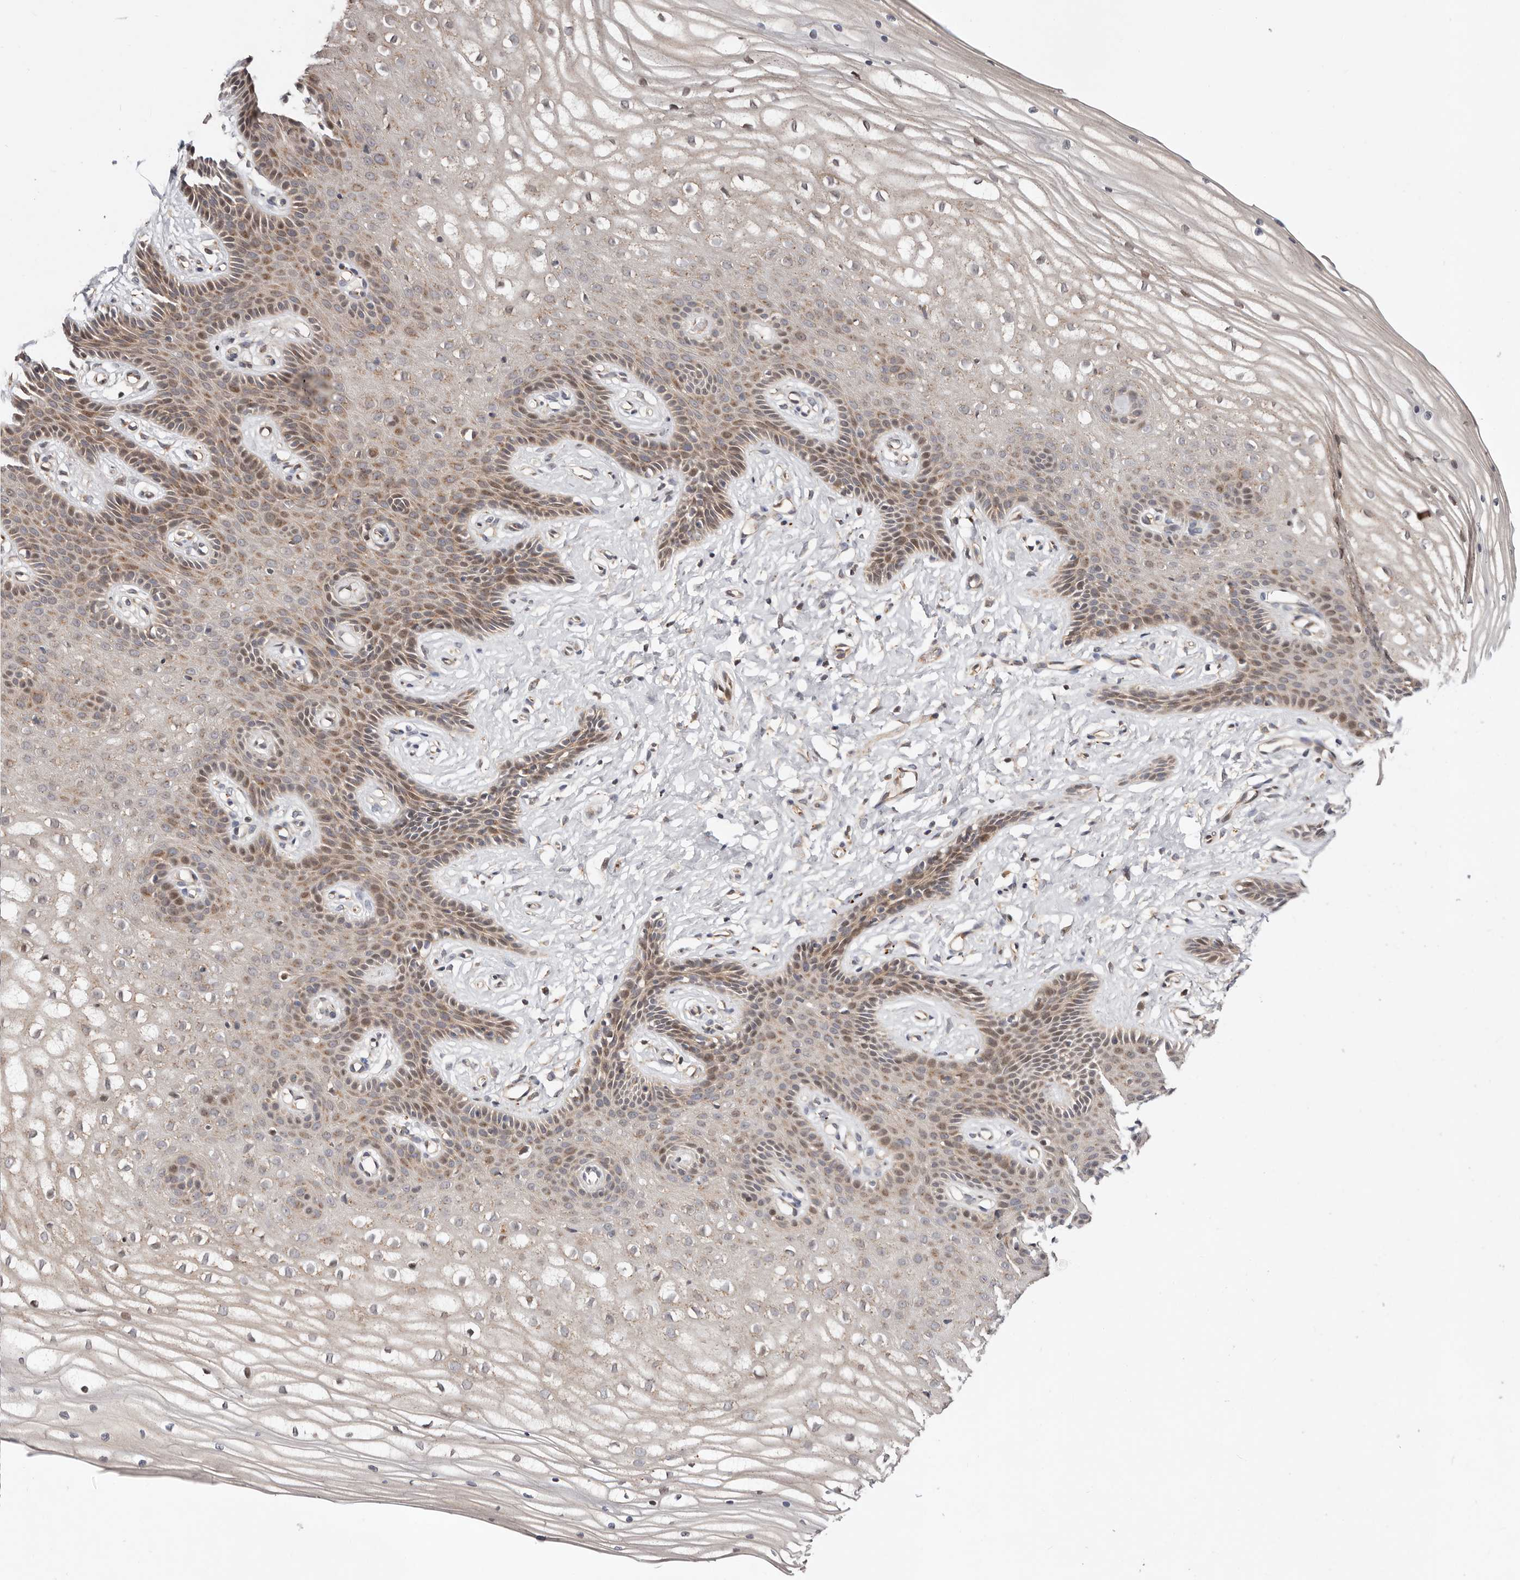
{"staining": {"intensity": "moderate", "quantity": ">75%", "location": "cytoplasmic/membranous"}, "tissue": "vagina", "cell_type": "Squamous epithelial cells", "image_type": "normal", "snomed": [{"axis": "morphology", "description": "Normal tissue, NOS"}, {"axis": "topography", "description": "Vagina"}, {"axis": "topography", "description": "Cervix"}], "caption": "A brown stain labels moderate cytoplasmic/membranous positivity of a protein in squamous epithelial cells of unremarkable human vagina.", "gene": "USP33", "patient": {"sex": "female", "age": 40}}